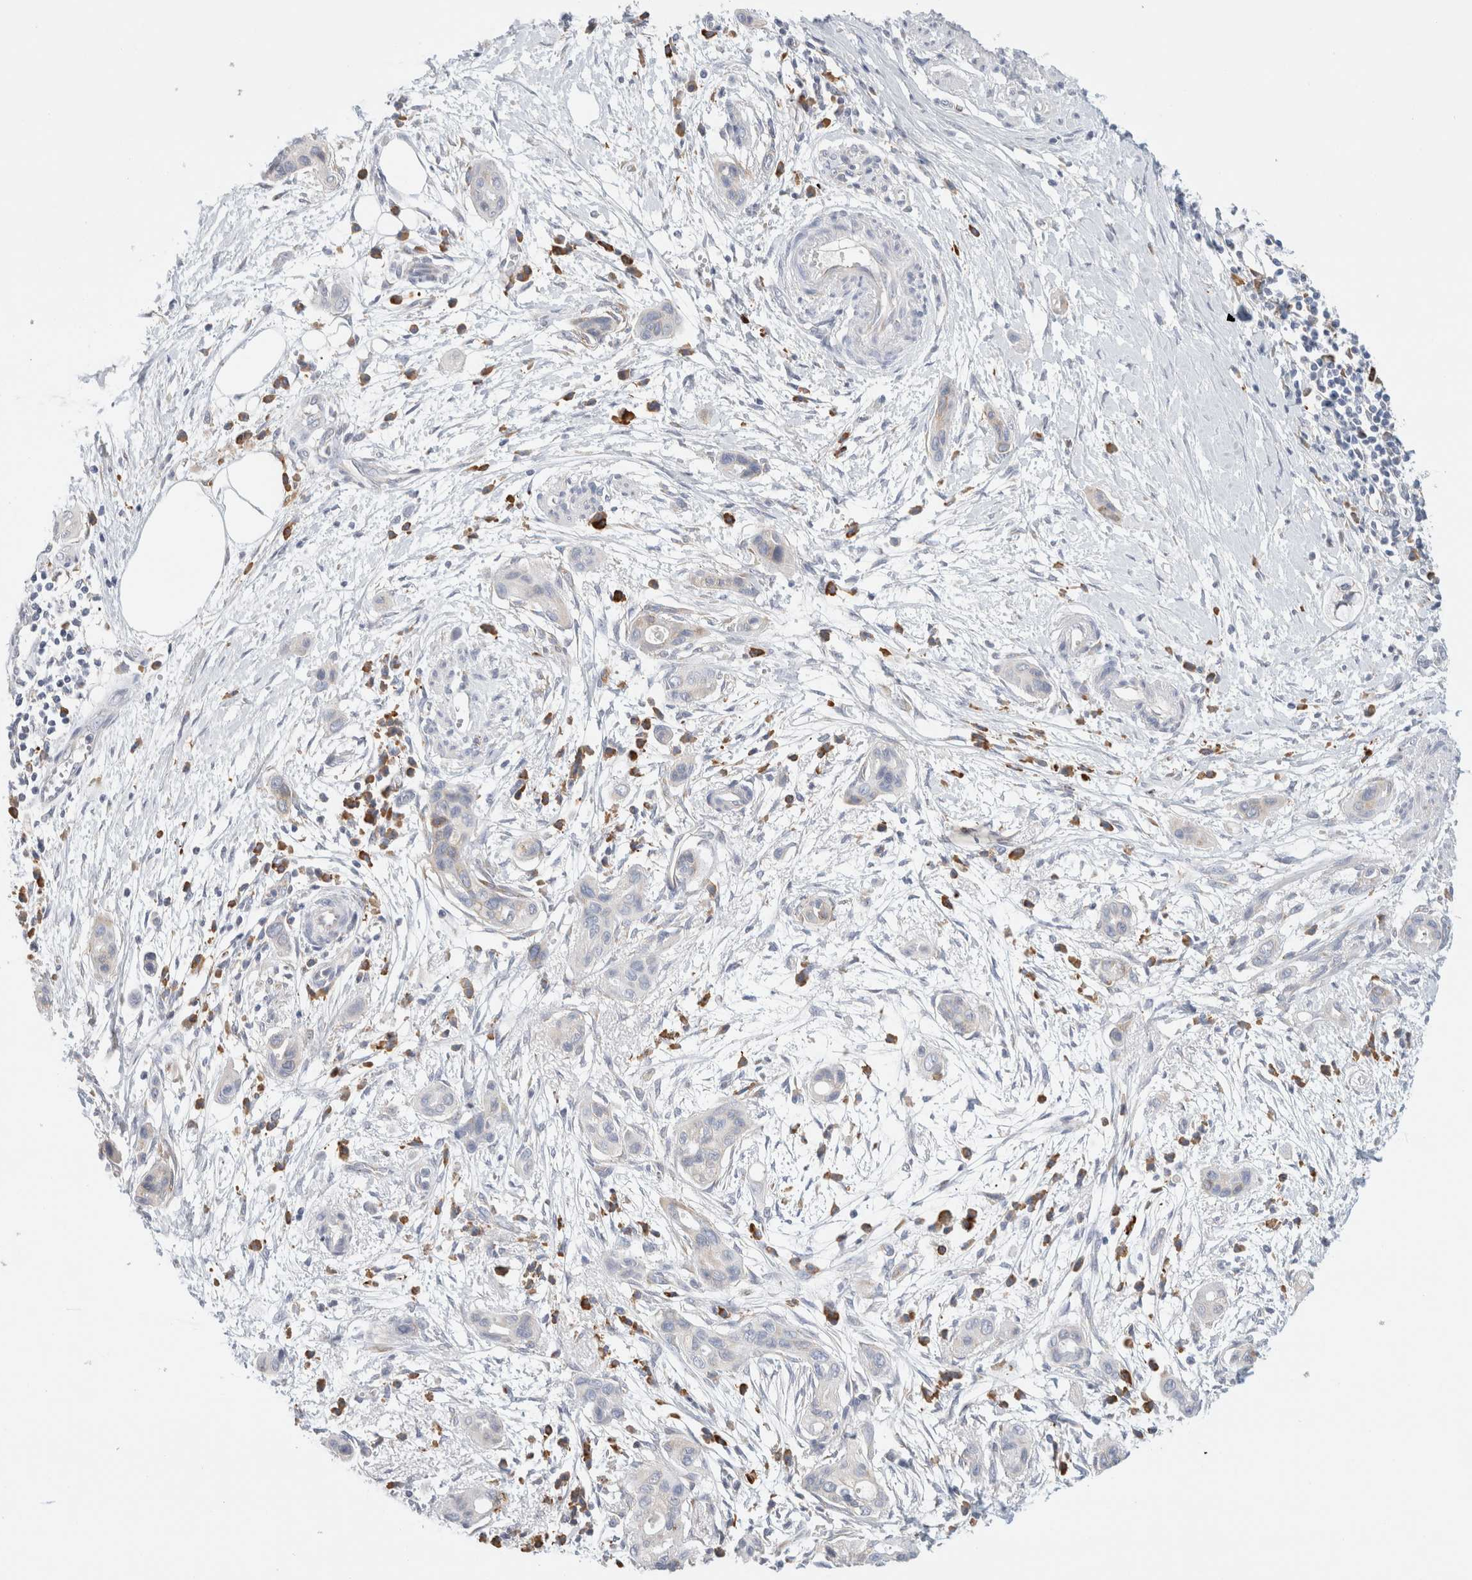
{"staining": {"intensity": "negative", "quantity": "none", "location": "none"}, "tissue": "pancreatic cancer", "cell_type": "Tumor cells", "image_type": "cancer", "snomed": [{"axis": "morphology", "description": "Adenocarcinoma, NOS"}, {"axis": "topography", "description": "Pancreas"}], "caption": "Tumor cells show no significant positivity in pancreatic cancer (adenocarcinoma).", "gene": "CSK", "patient": {"sex": "male", "age": 59}}